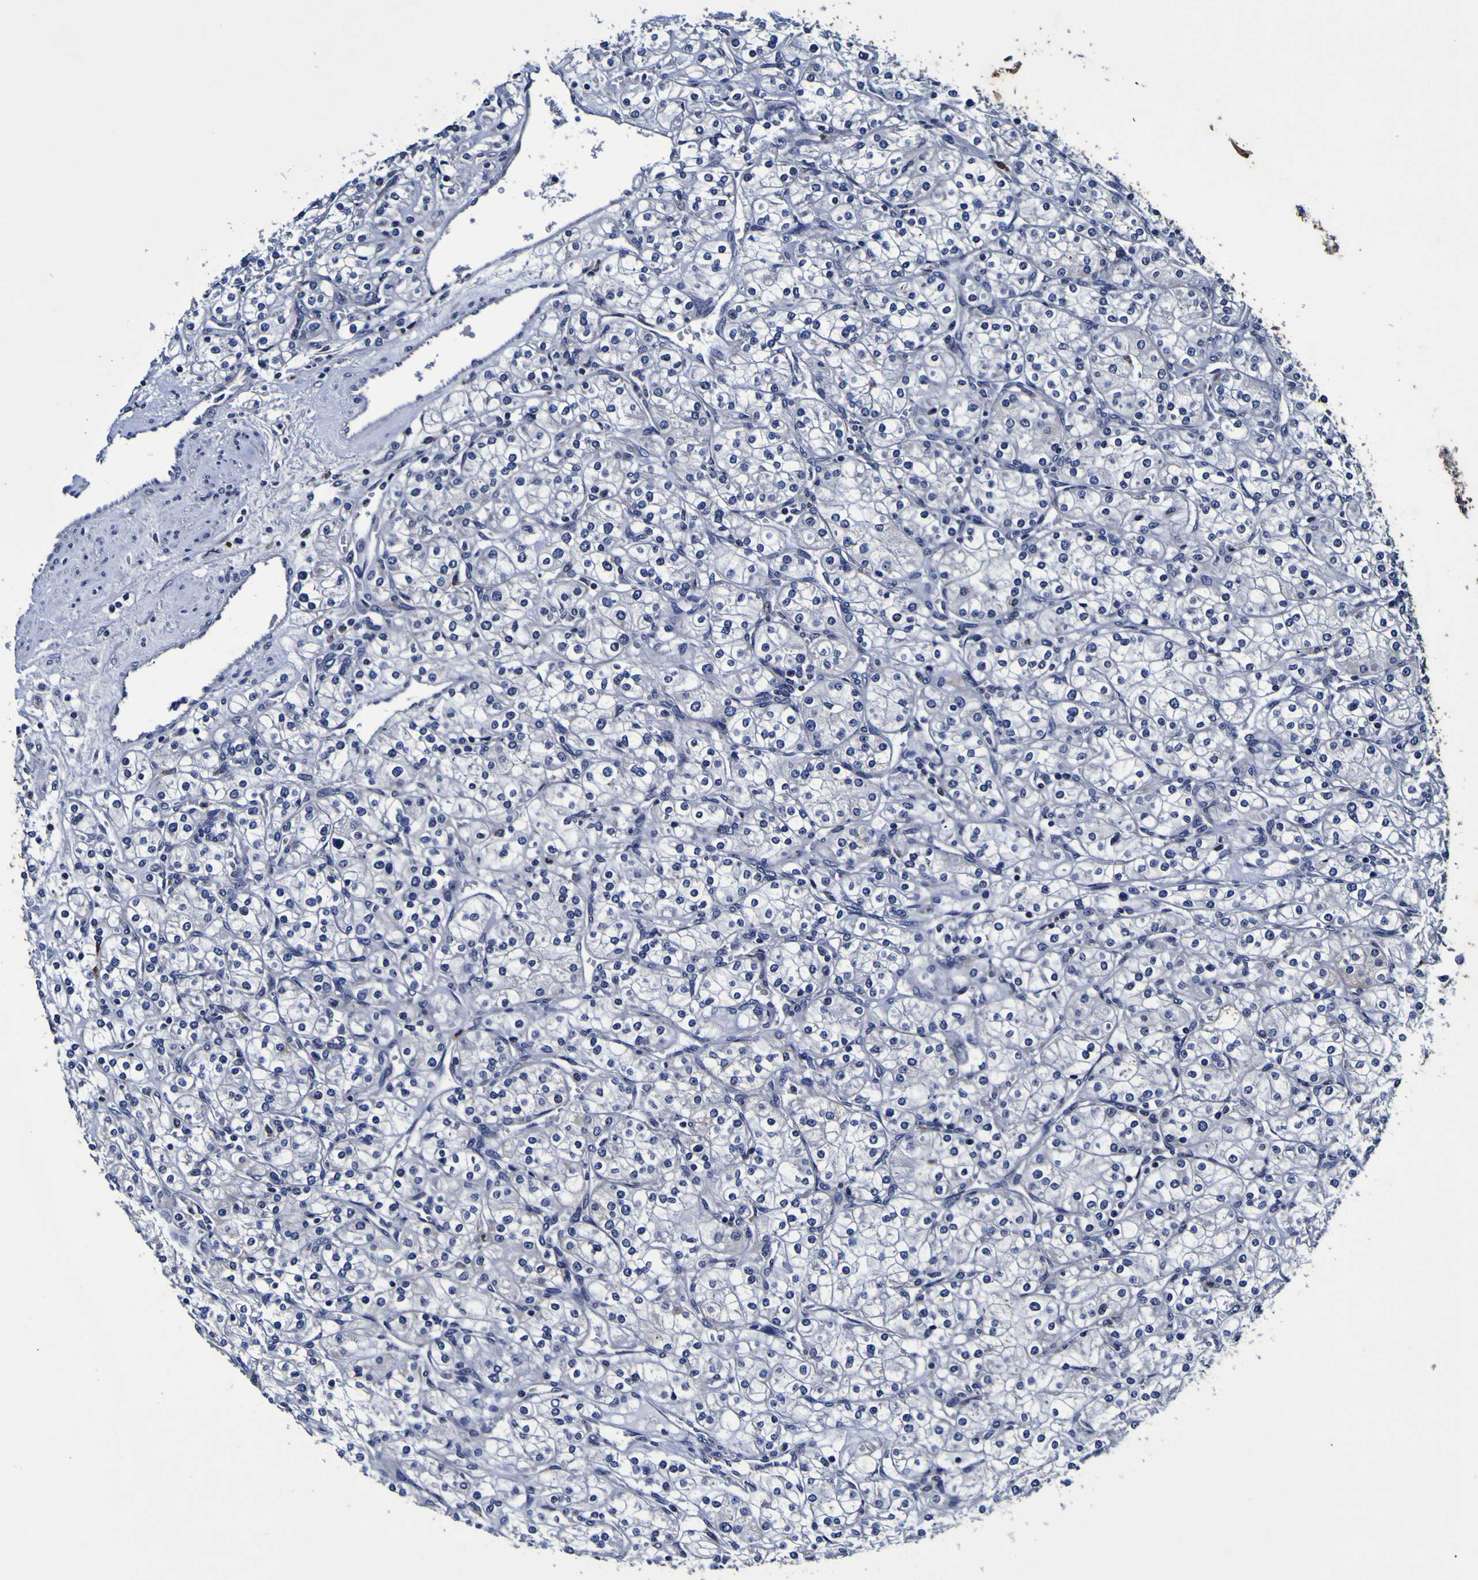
{"staining": {"intensity": "negative", "quantity": "none", "location": "none"}, "tissue": "renal cancer", "cell_type": "Tumor cells", "image_type": "cancer", "snomed": [{"axis": "morphology", "description": "Adenocarcinoma, NOS"}, {"axis": "topography", "description": "Kidney"}], "caption": "A photomicrograph of renal cancer stained for a protein reveals no brown staining in tumor cells.", "gene": "PANK4", "patient": {"sex": "male", "age": 77}}